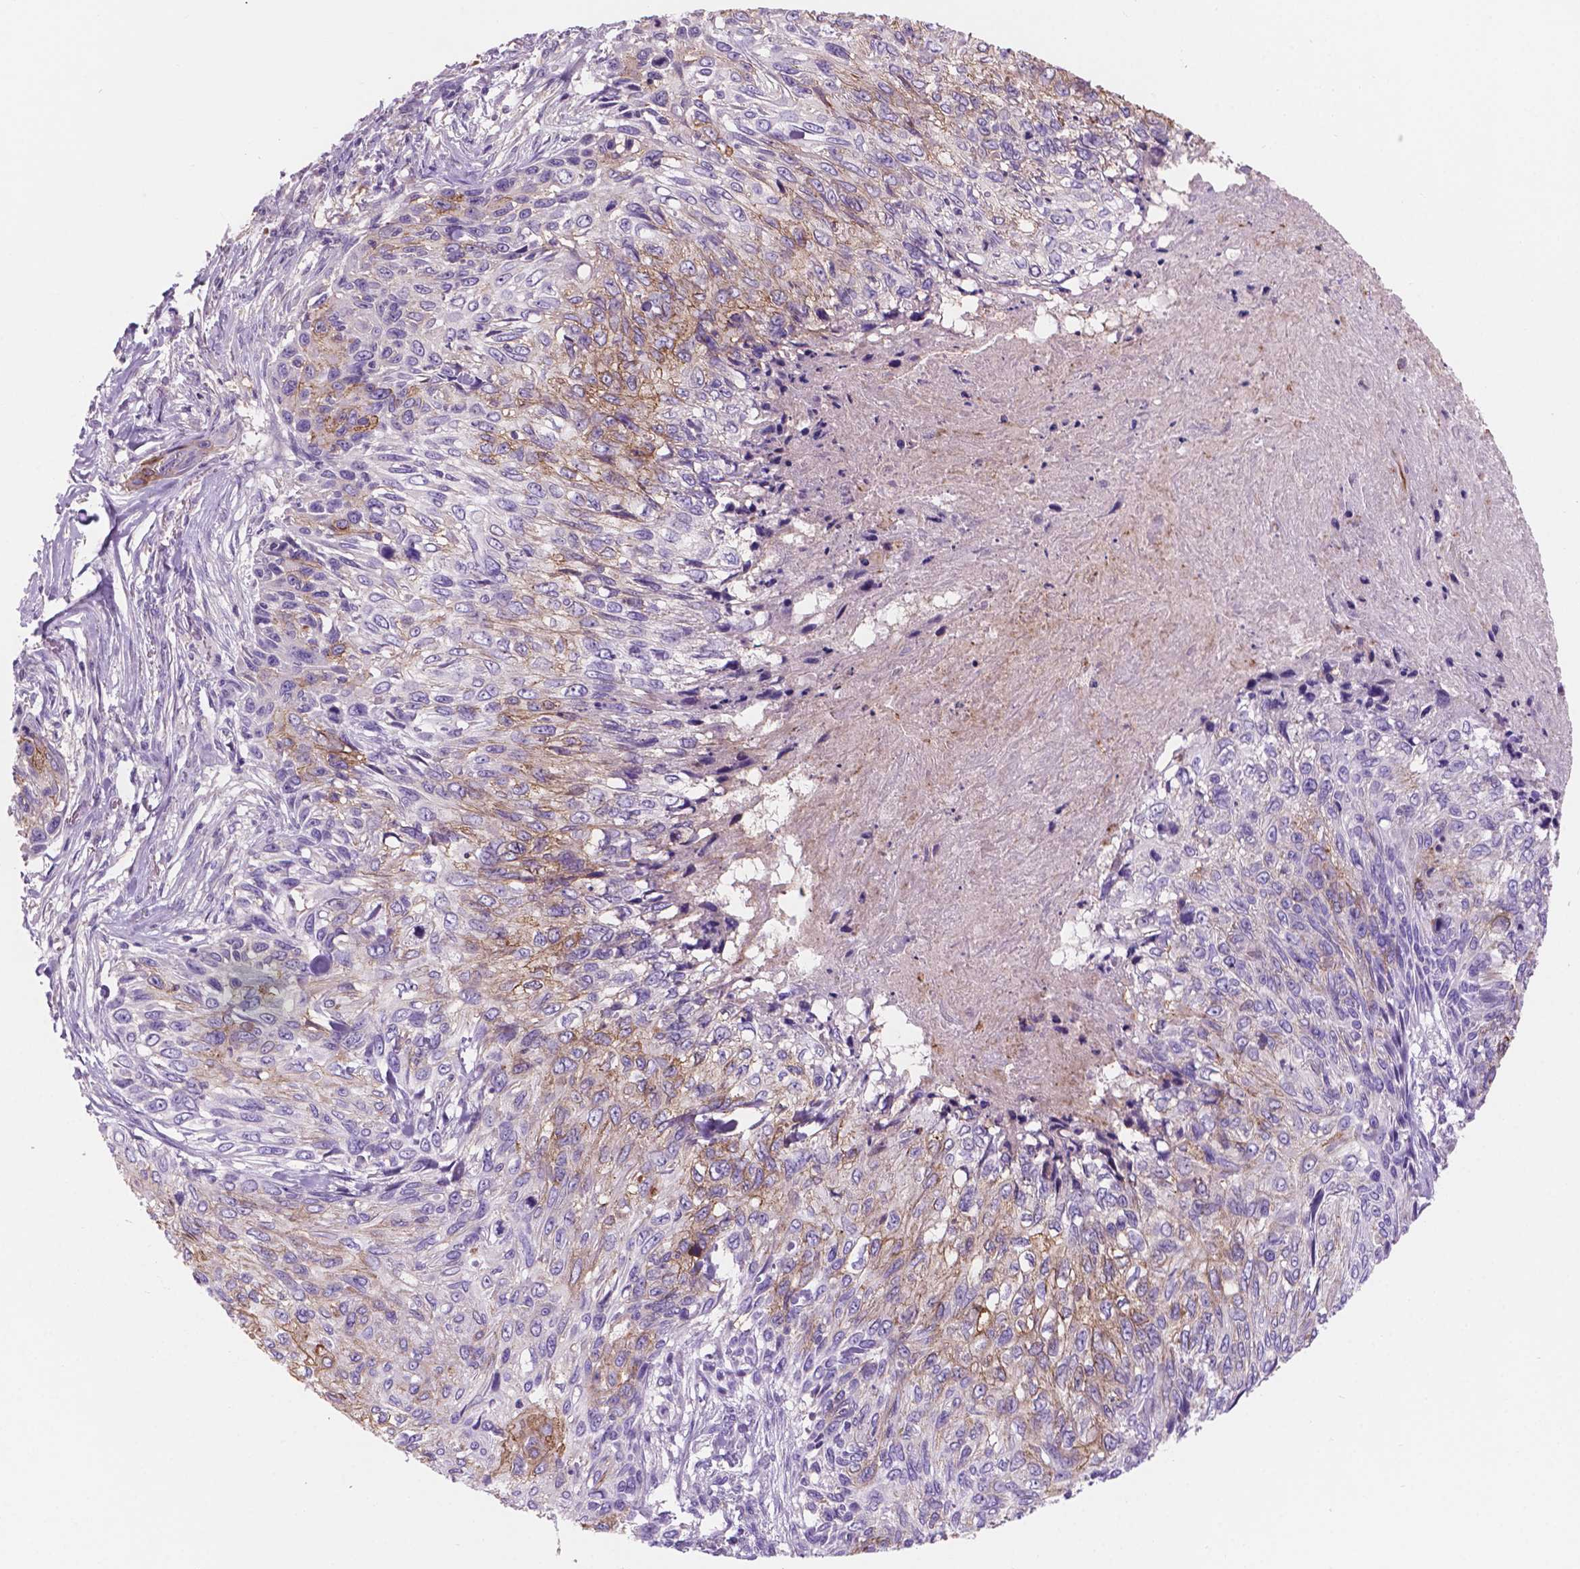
{"staining": {"intensity": "moderate", "quantity": "<25%", "location": "cytoplasmic/membranous"}, "tissue": "skin cancer", "cell_type": "Tumor cells", "image_type": "cancer", "snomed": [{"axis": "morphology", "description": "Squamous cell carcinoma, NOS"}, {"axis": "topography", "description": "Skin"}], "caption": "Immunohistochemistry (IHC) (DAB (3,3'-diaminobenzidine)) staining of skin cancer demonstrates moderate cytoplasmic/membranous protein expression in approximately <25% of tumor cells.", "gene": "SBSN", "patient": {"sex": "male", "age": 92}}